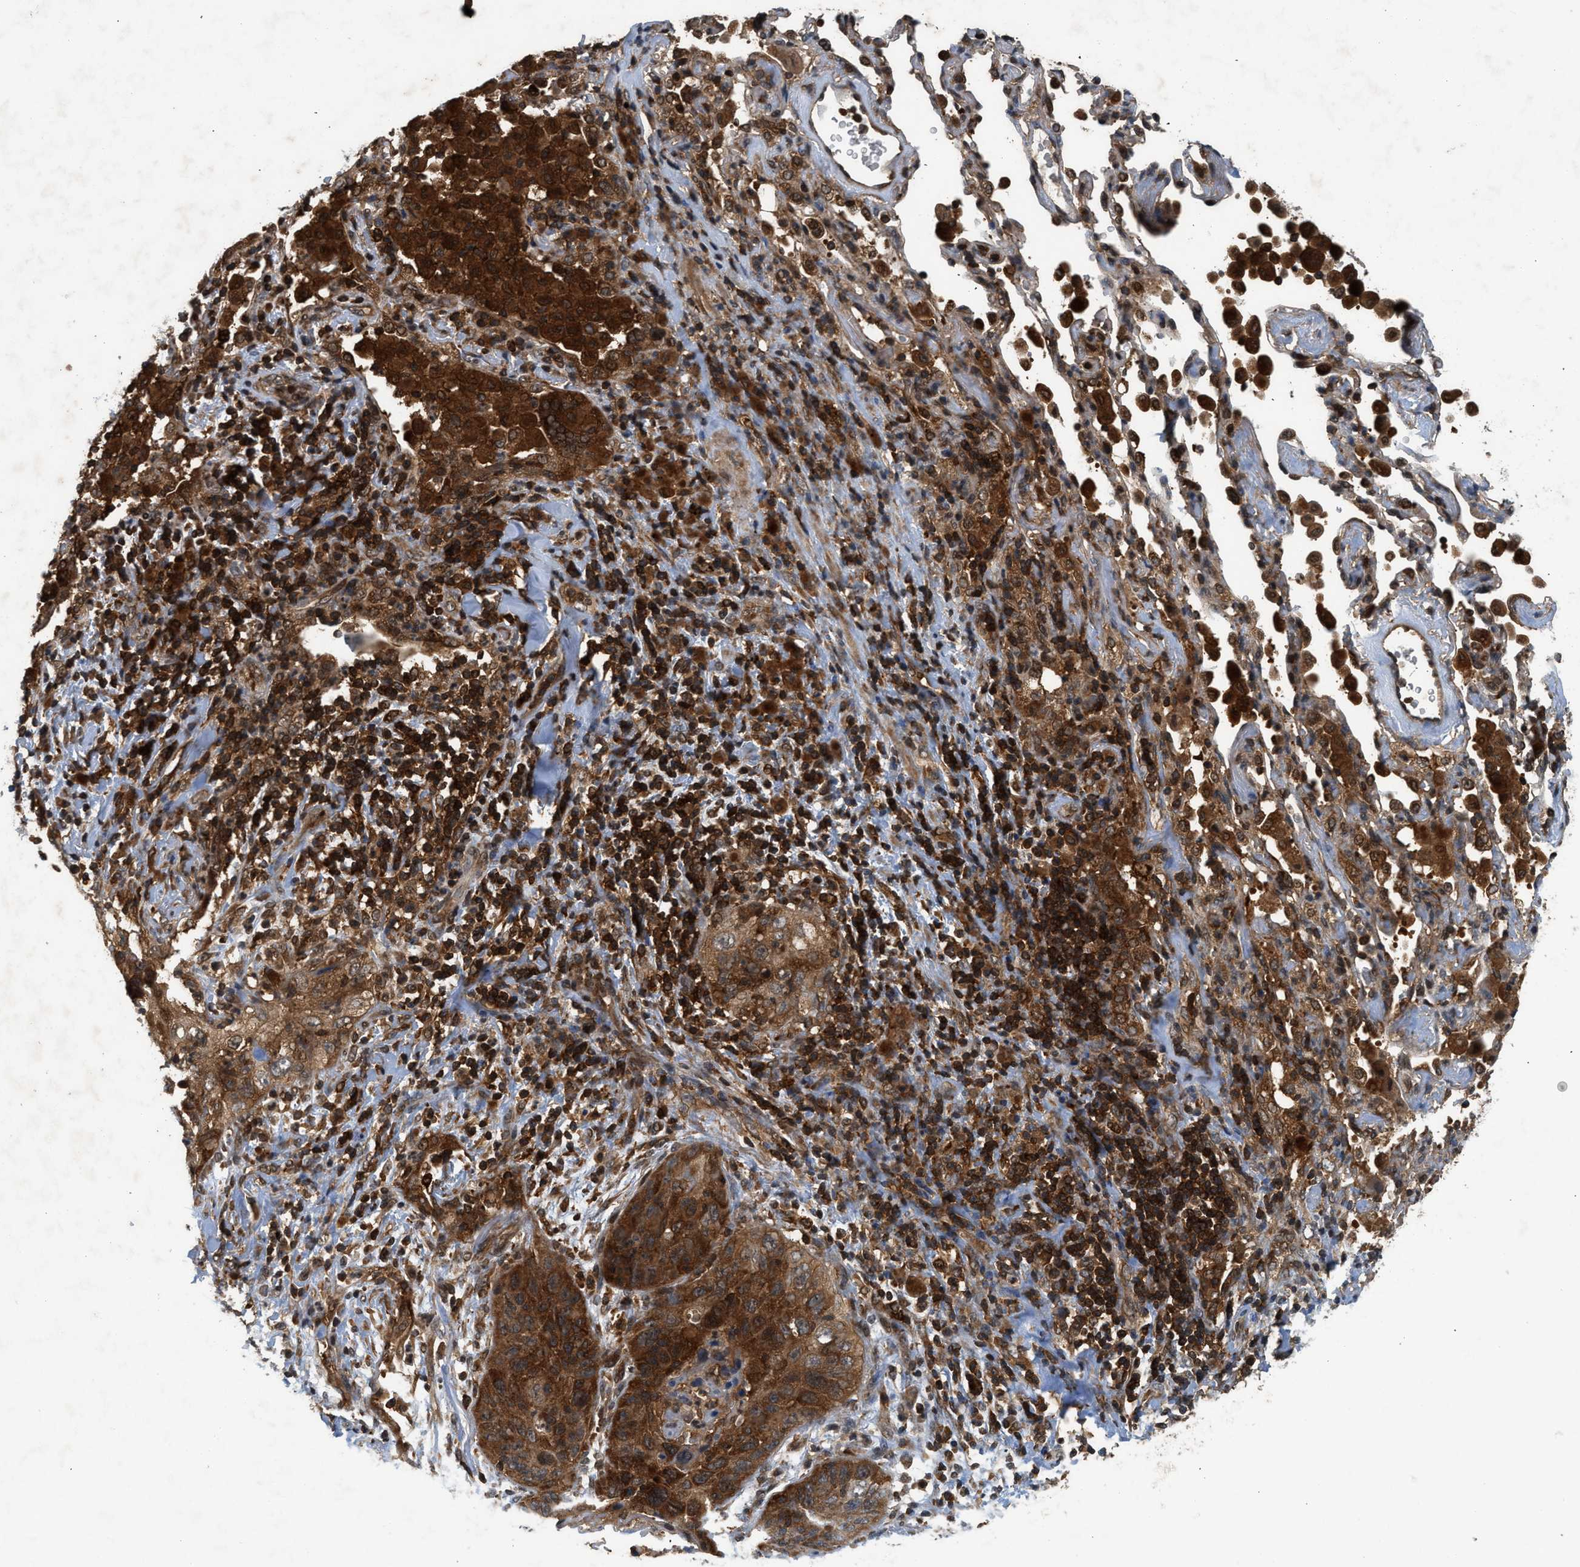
{"staining": {"intensity": "moderate", "quantity": ">75%", "location": "cytoplasmic/membranous"}, "tissue": "lung cancer", "cell_type": "Tumor cells", "image_type": "cancer", "snomed": [{"axis": "morphology", "description": "Squamous cell carcinoma, NOS"}, {"axis": "topography", "description": "Lung"}], "caption": "Lung cancer was stained to show a protein in brown. There is medium levels of moderate cytoplasmic/membranous expression in about >75% of tumor cells.", "gene": "OXSR1", "patient": {"sex": "female", "age": 67}}